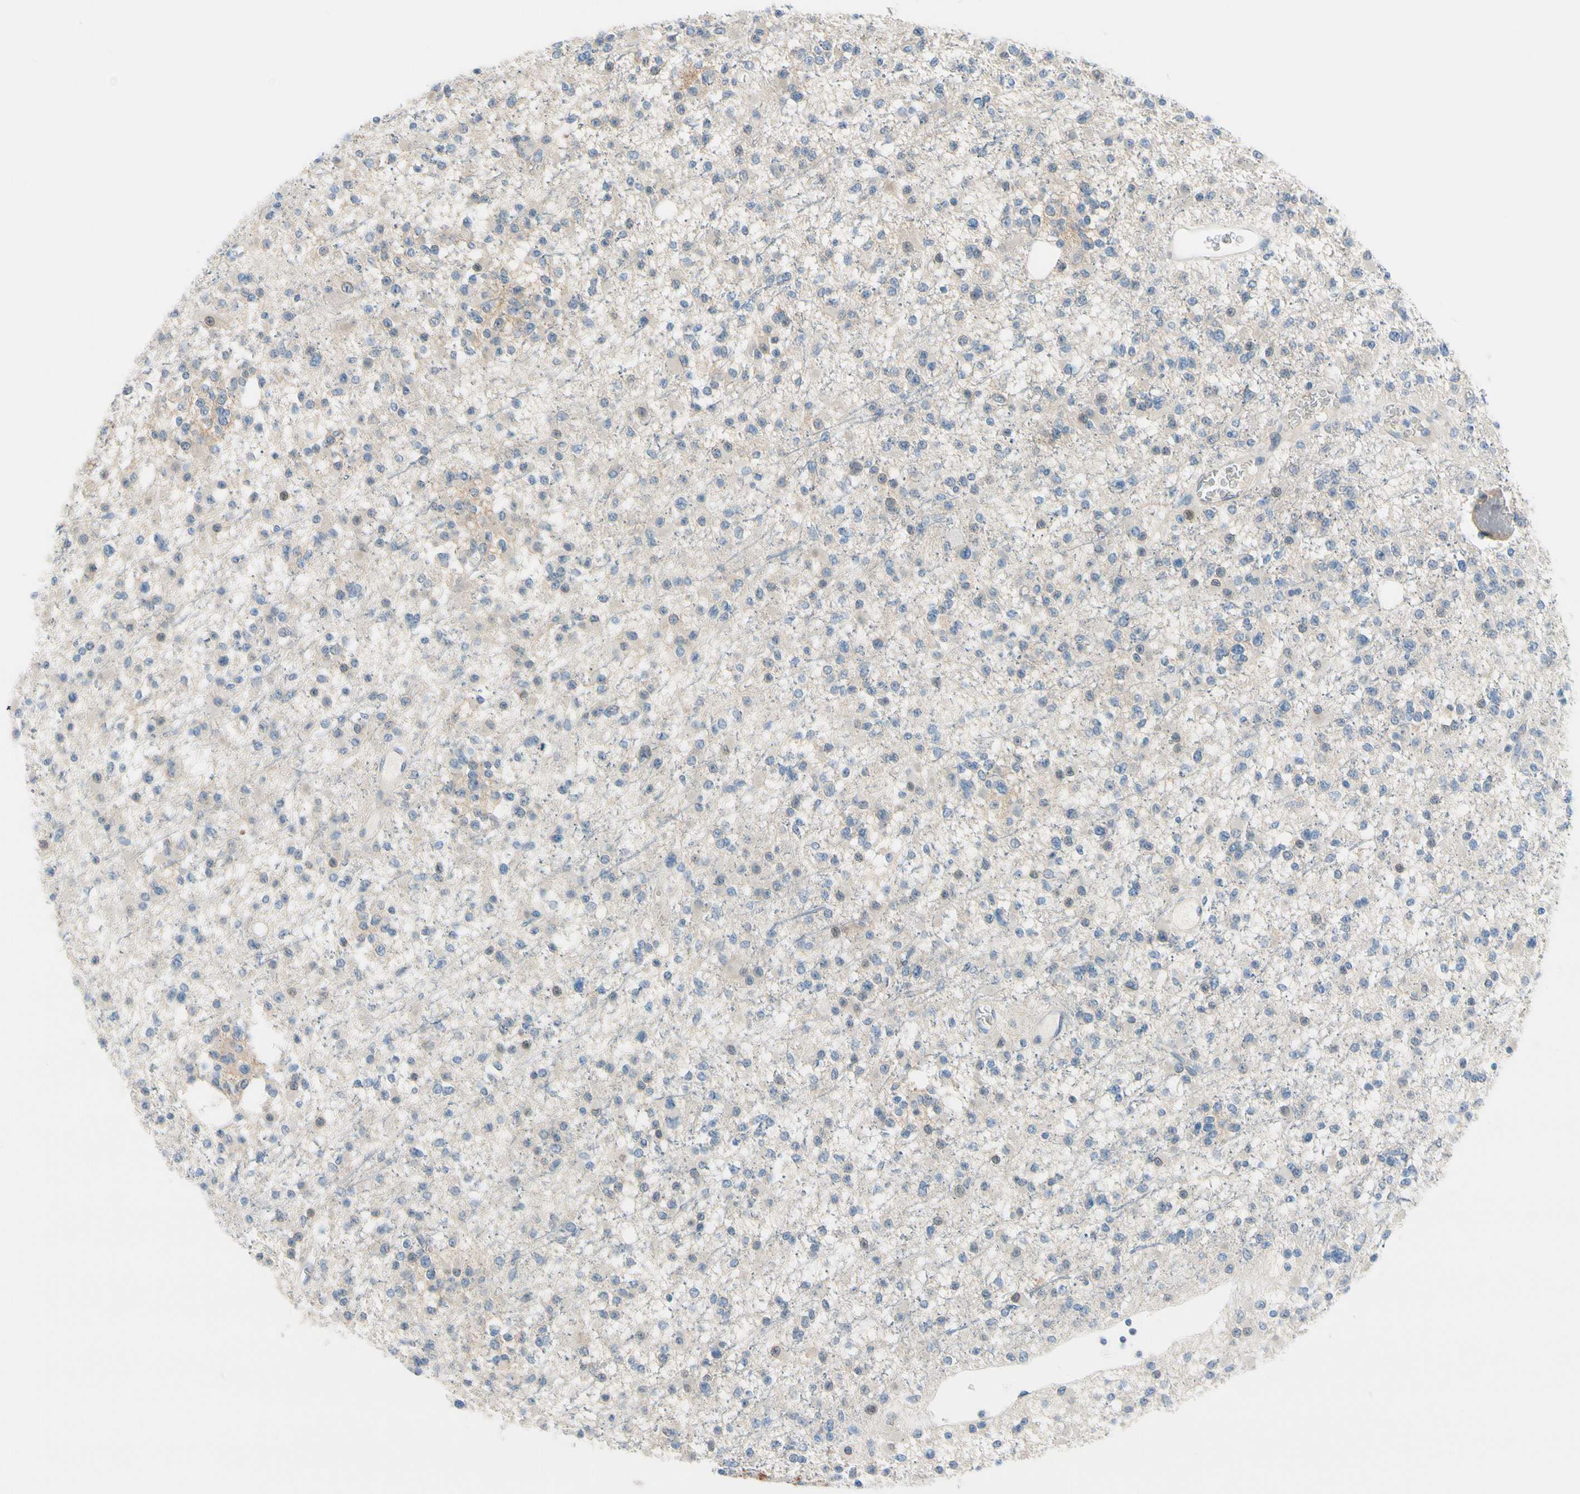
{"staining": {"intensity": "negative", "quantity": "none", "location": "none"}, "tissue": "glioma", "cell_type": "Tumor cells", "image_type": "cancer", "snomed": [{"axis": "morphology", "description": "Glioma, malignant, Low grade"}, {"axis": "topography", "description": "Brain"}], "caption": "Malignant glioma (low-grade) was stained to show a protein in brown. There is no significant positivity in tumor cells.", "gene": "FCER2", "patient": {"sex": "female", "age": 22}}